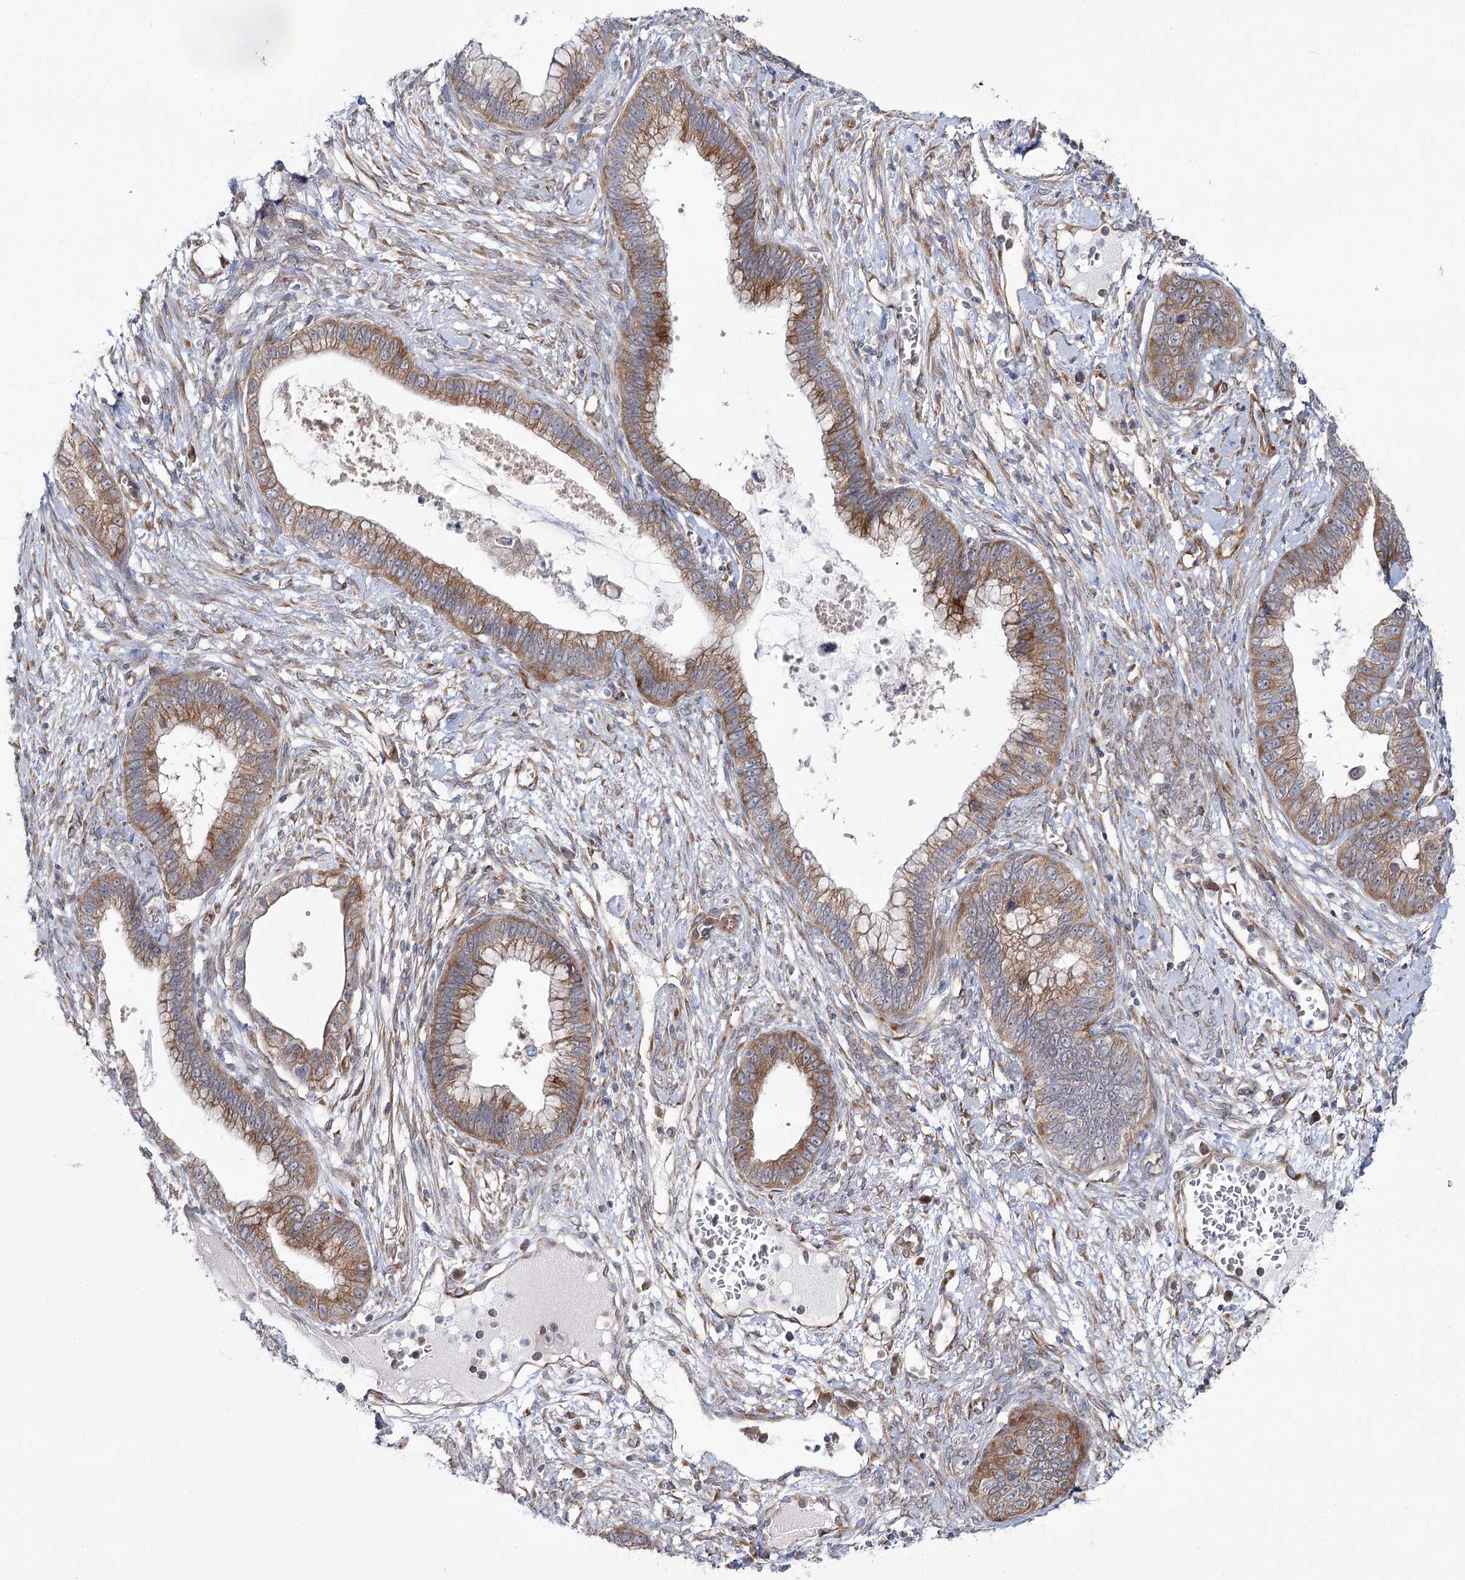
{"staining": {"intensity": "moderate", "quantity": ">75%", "location": "cytoplasmic/membranous"}, "tissue": "cervical cancer", "cell_type": "Tumor cells", "image_type": "cancer", "snomed": [{"axis": "morphology", "description": "Adenocarcinoma, NOS"}, {"axis": "topography", "description": "Cervix"}], "caption": "Human cervical adenocarcinoma stained for a protein (brown) exhibits moderate cytoplasmic/membranous positive expression in approximately >75% of tumor cells.", "gene": "VWA2", "patient": {"sex": "female", "age": 44}}